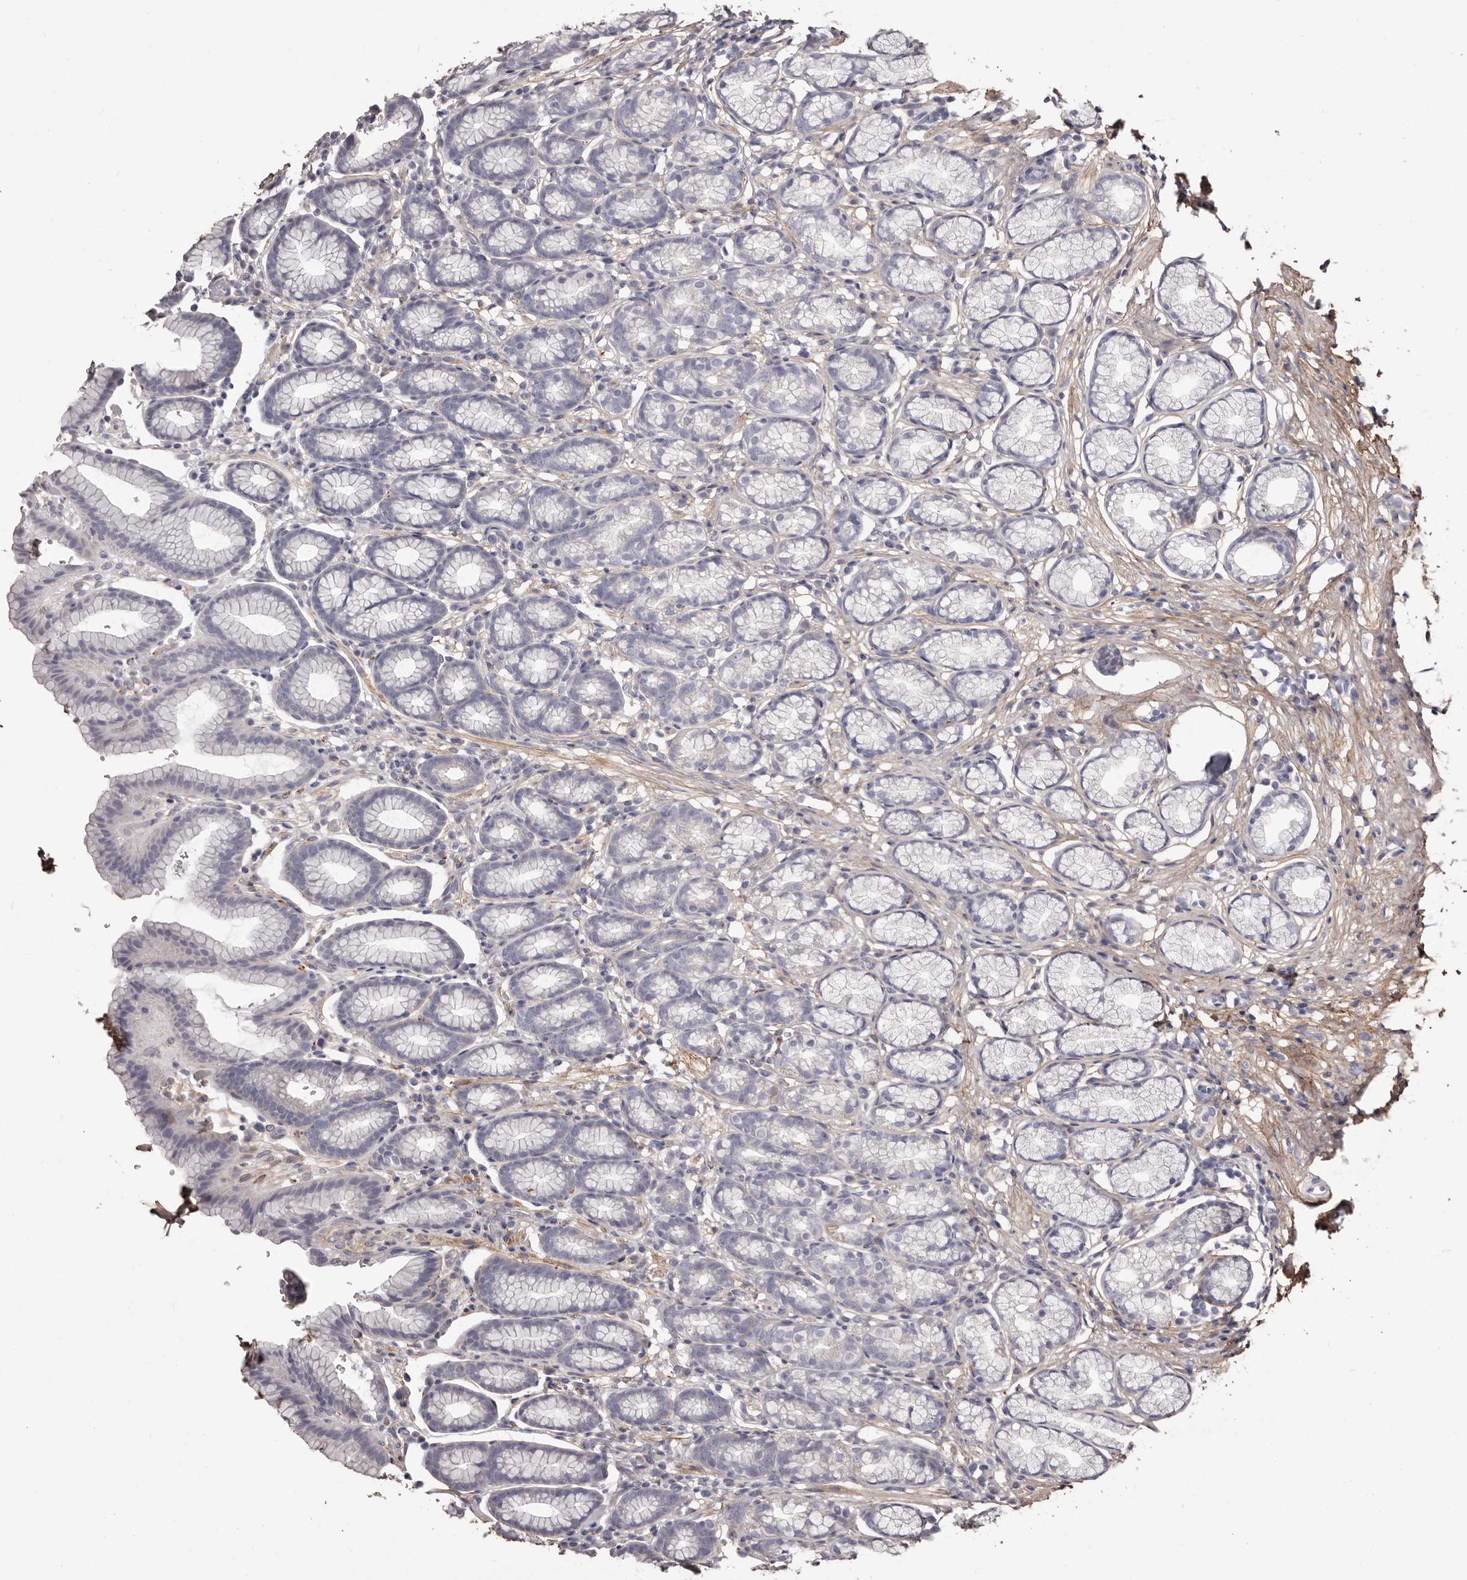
{"staining": {"intensity": "negative", "quantity": "none", "location": "none"}, "tissue": "stomach", "cell_type": "Glandular cells", "image_type": "normal", "snomed": [{"axis": "morphology", "description": "Normal tissue, NOS"}, {"axis": "topography", "description": "Stomach"}], "caption": "Immunohistochemical staining of unremarkable stomach demonstrates no significant expression in glandular cells. The staining was performed using DAB to visualize the protein expression in brown, while the nuclei were stained in blue with hematoxylin (Magnification: 20x).", "gene": "COL6A1", "patient": {"sex": "male", "age": 42}}